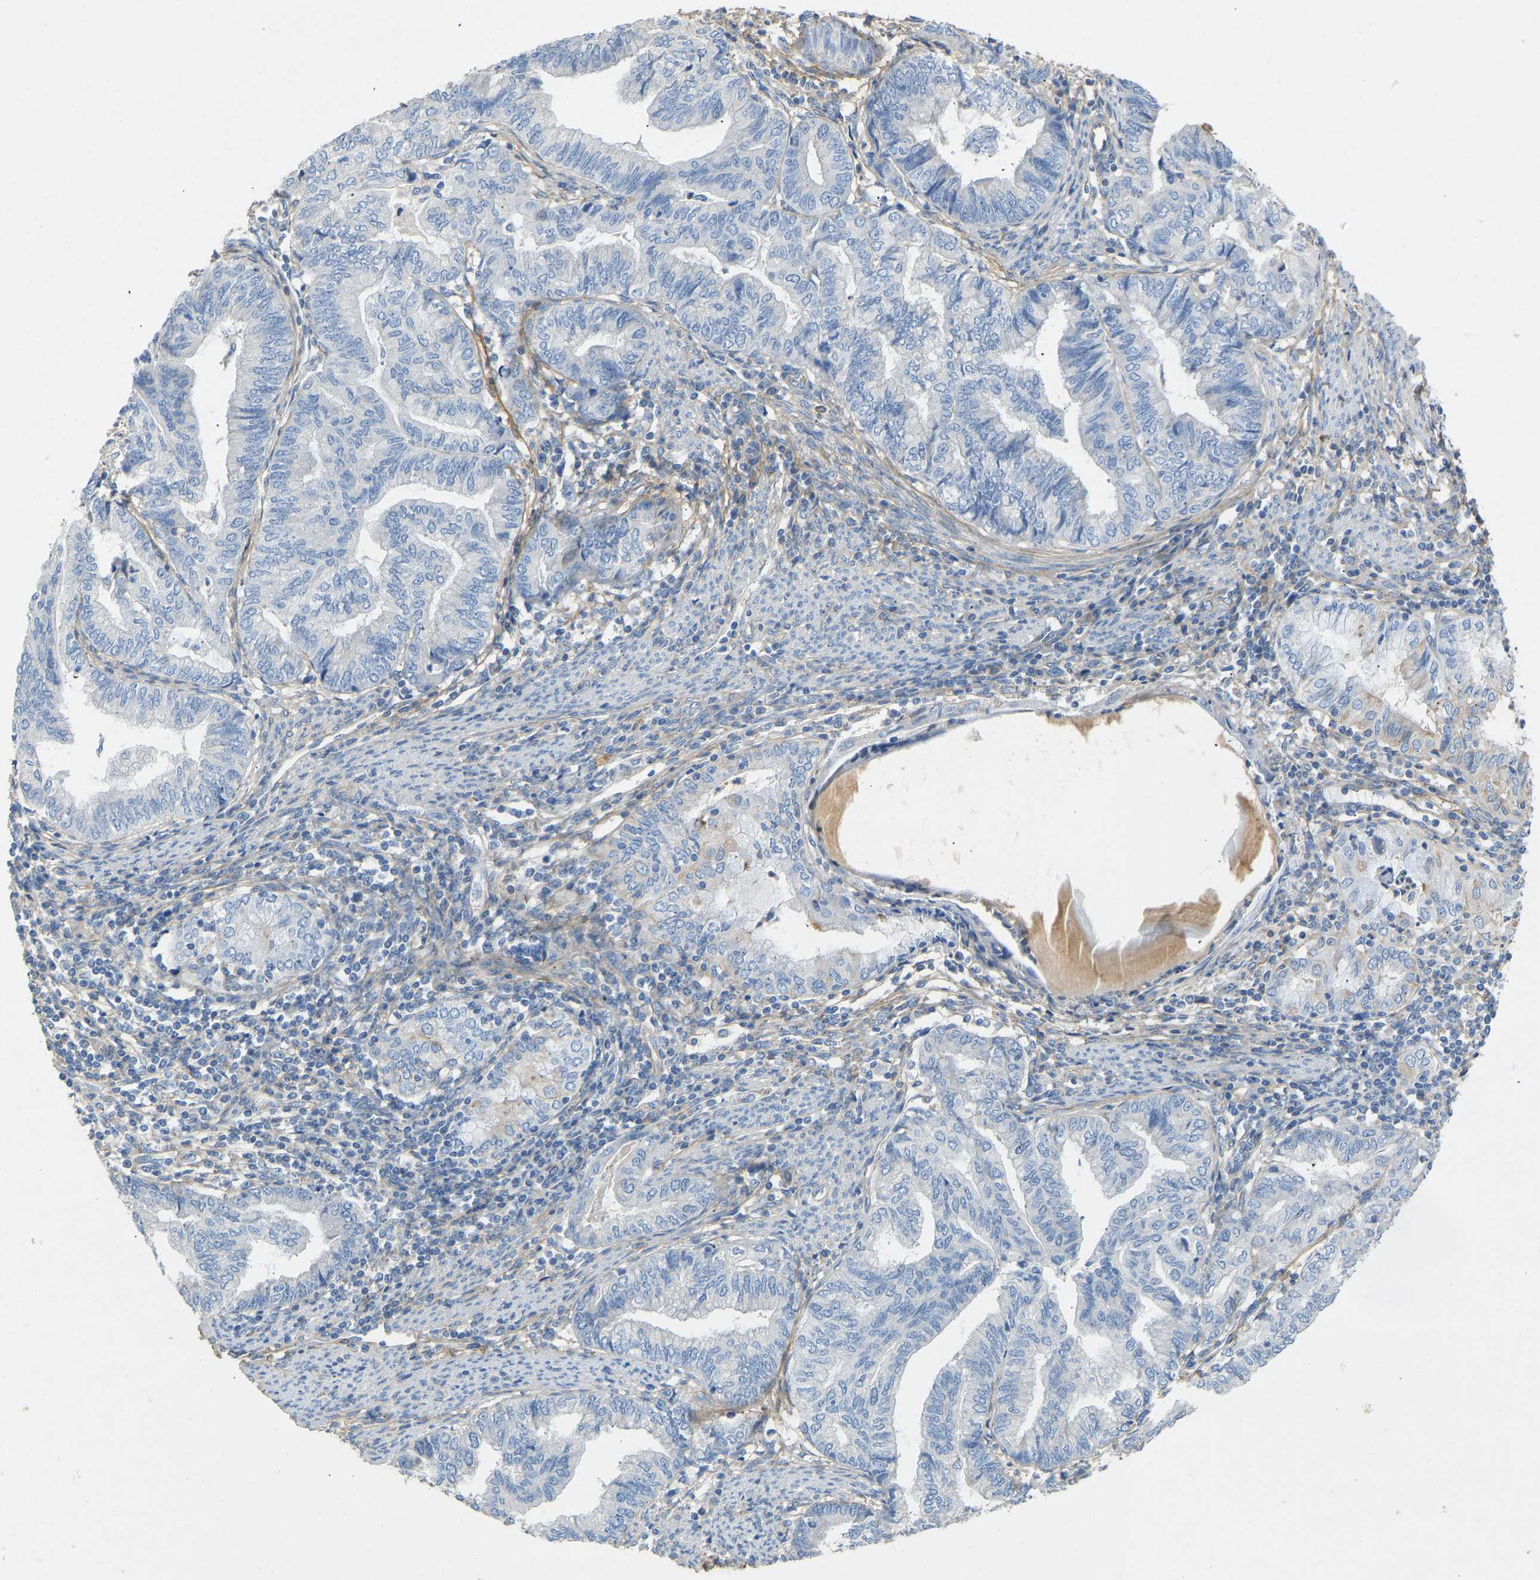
{"staining": {"intensity": "negative", "quantity": "none", "location": "none"}, "tissue": "endometrial cancer", "cell_type": "Tumor cells", "image_type": "cancer", "snomed": [{"axis": "morphology", "description": "Adenocarcinoma, NOS"}, {"axis": "topography", "description": "Endometrium"}], "caption": "Endometrial adenocarcinoma stained for a protein using IHC displays no expression tumor cells.", "gene": "TECTA", "patient": {"sex": "female", "age": 79}}